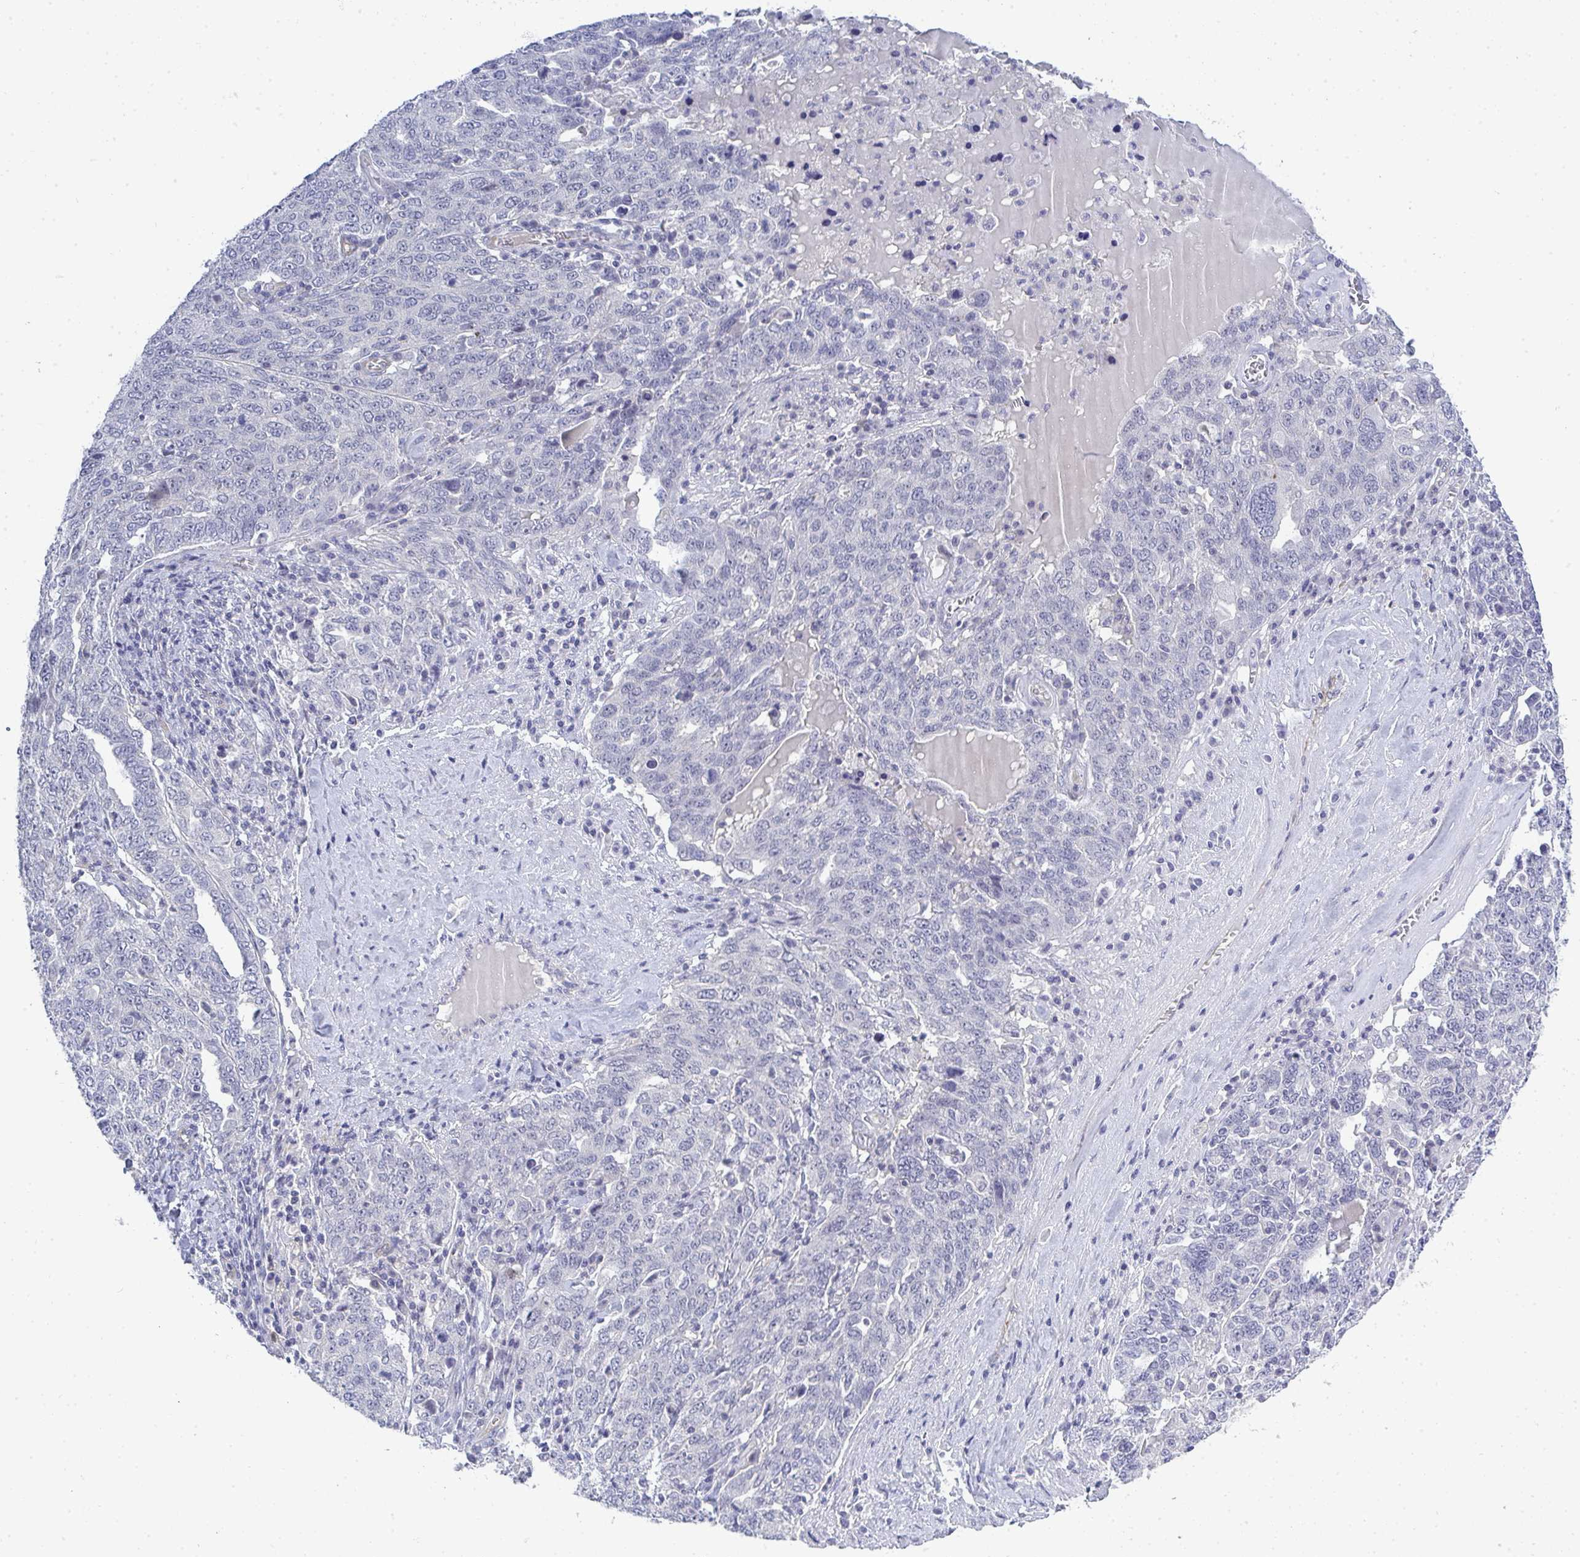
{"staining": {"intensity": "negative", "quantity": "none", "location": "none"}, "tissue": "ovarian cancer", "cell_type": "Tumor cells", "image_type": "cancer", "snomed": [{"axis": "morphology", "description": "Carcinoma, endometroid"}, {"axis": "topography", "description": "Ovary"}], "caption": "This is an immunohistochemistry (IHC) image of human ovarian endometroid carcinoma. There is no expression in tumor cells.", "gene": "TMEM82", "patient": {"sex": "female", "age": 62}}